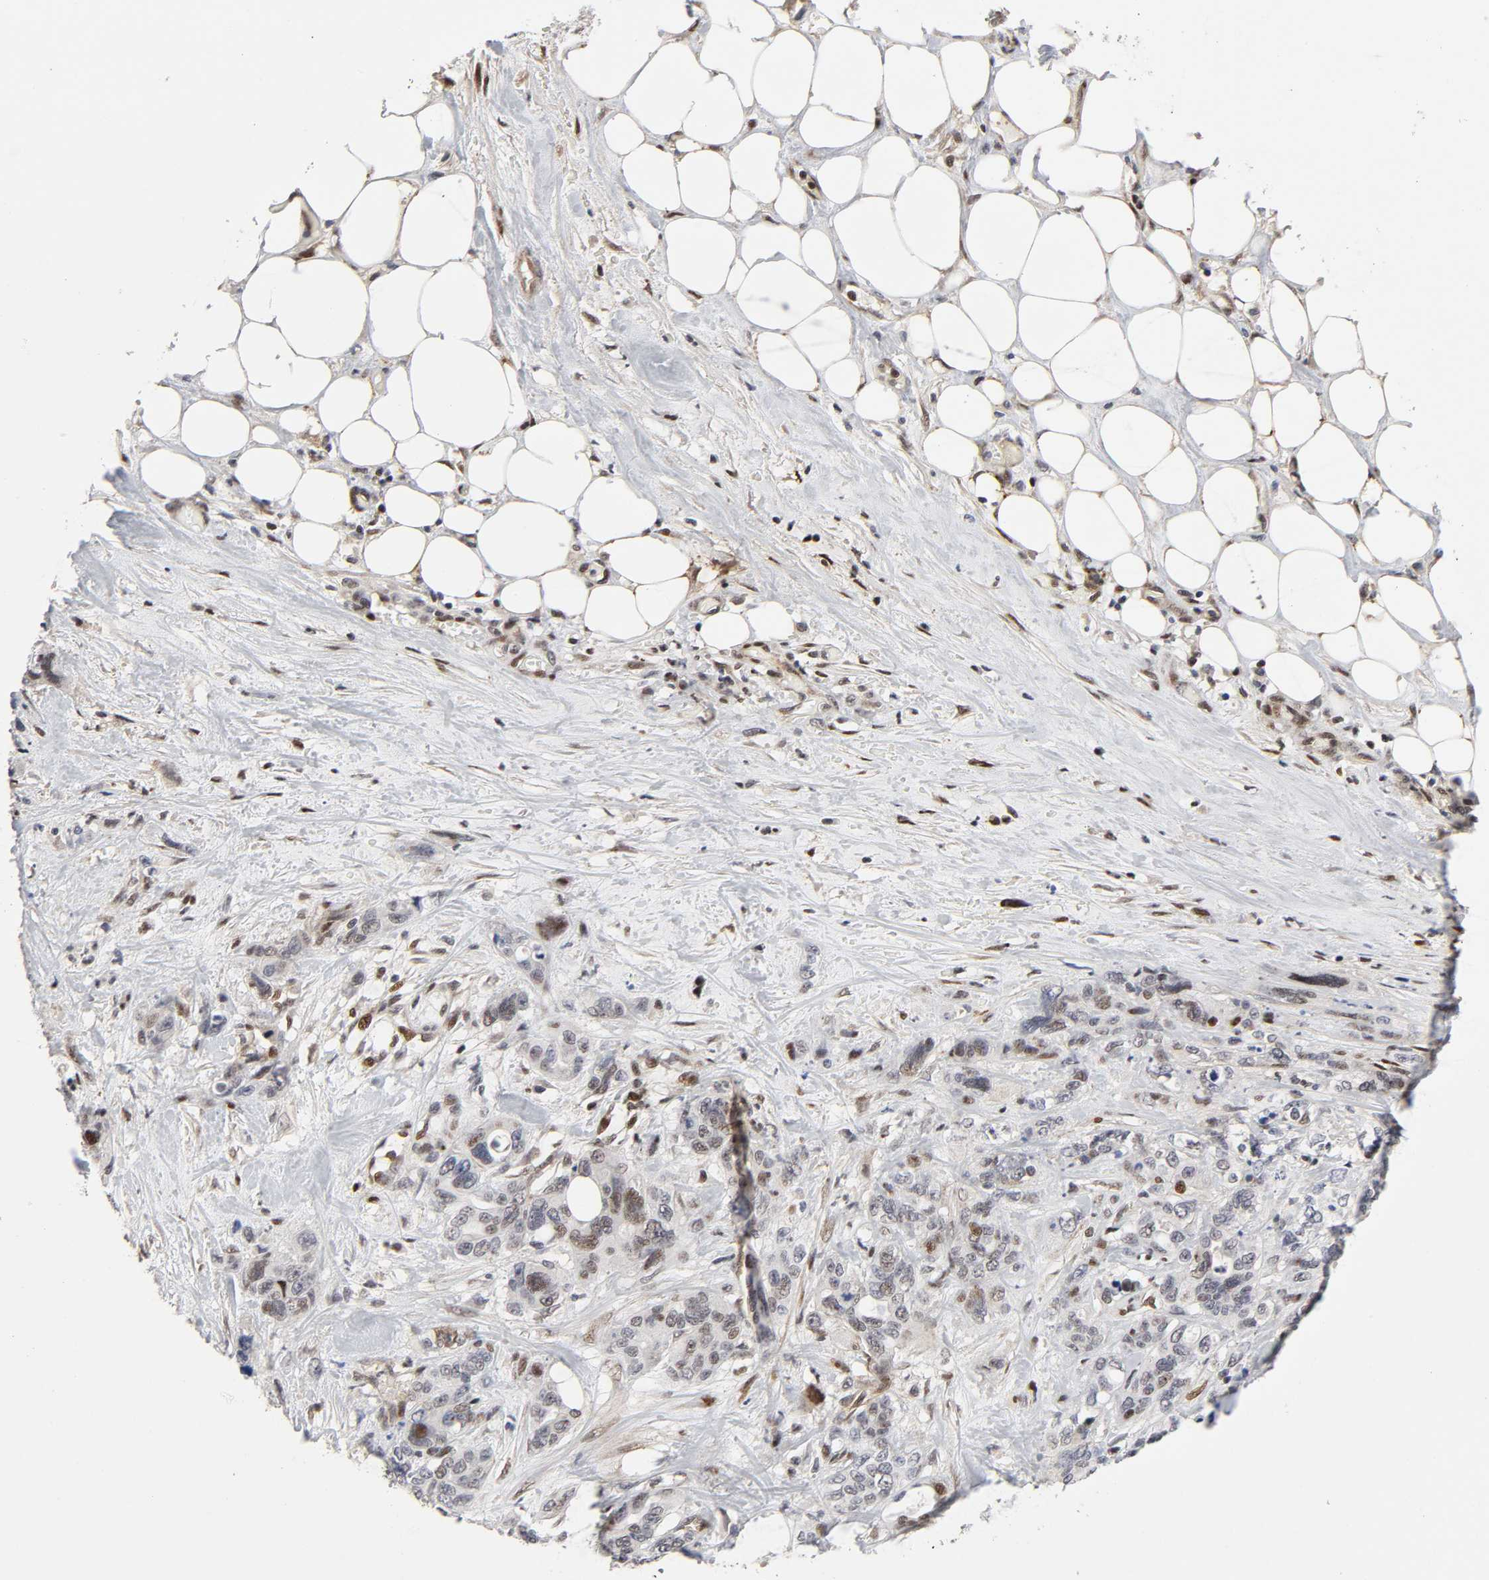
{"staining": {"intensity": "moderate", "quantity": "25%-75%", "location": "nuclear"}, "tissue": "pancreatic cancer", "cell_type": "Tumor cells", "image_type": "cancer", "snomed": [{"axis": "morphology", "description": "Adenocarcinoma, NOS"}, {"axis": "topography", "description": "Pancreas"}], "caption": "Immunohistochemistry image of neoplastic tissue: pancreatic cancer (adenocarcinoma) stained using immunohistochemistry displays medium levels of moderate protein expression localized specifically in the nuclear of tumor cells, appearing as a nuclear brown color.", "gene": "STK38", "patient": {"sex": "male", "age": 46}}